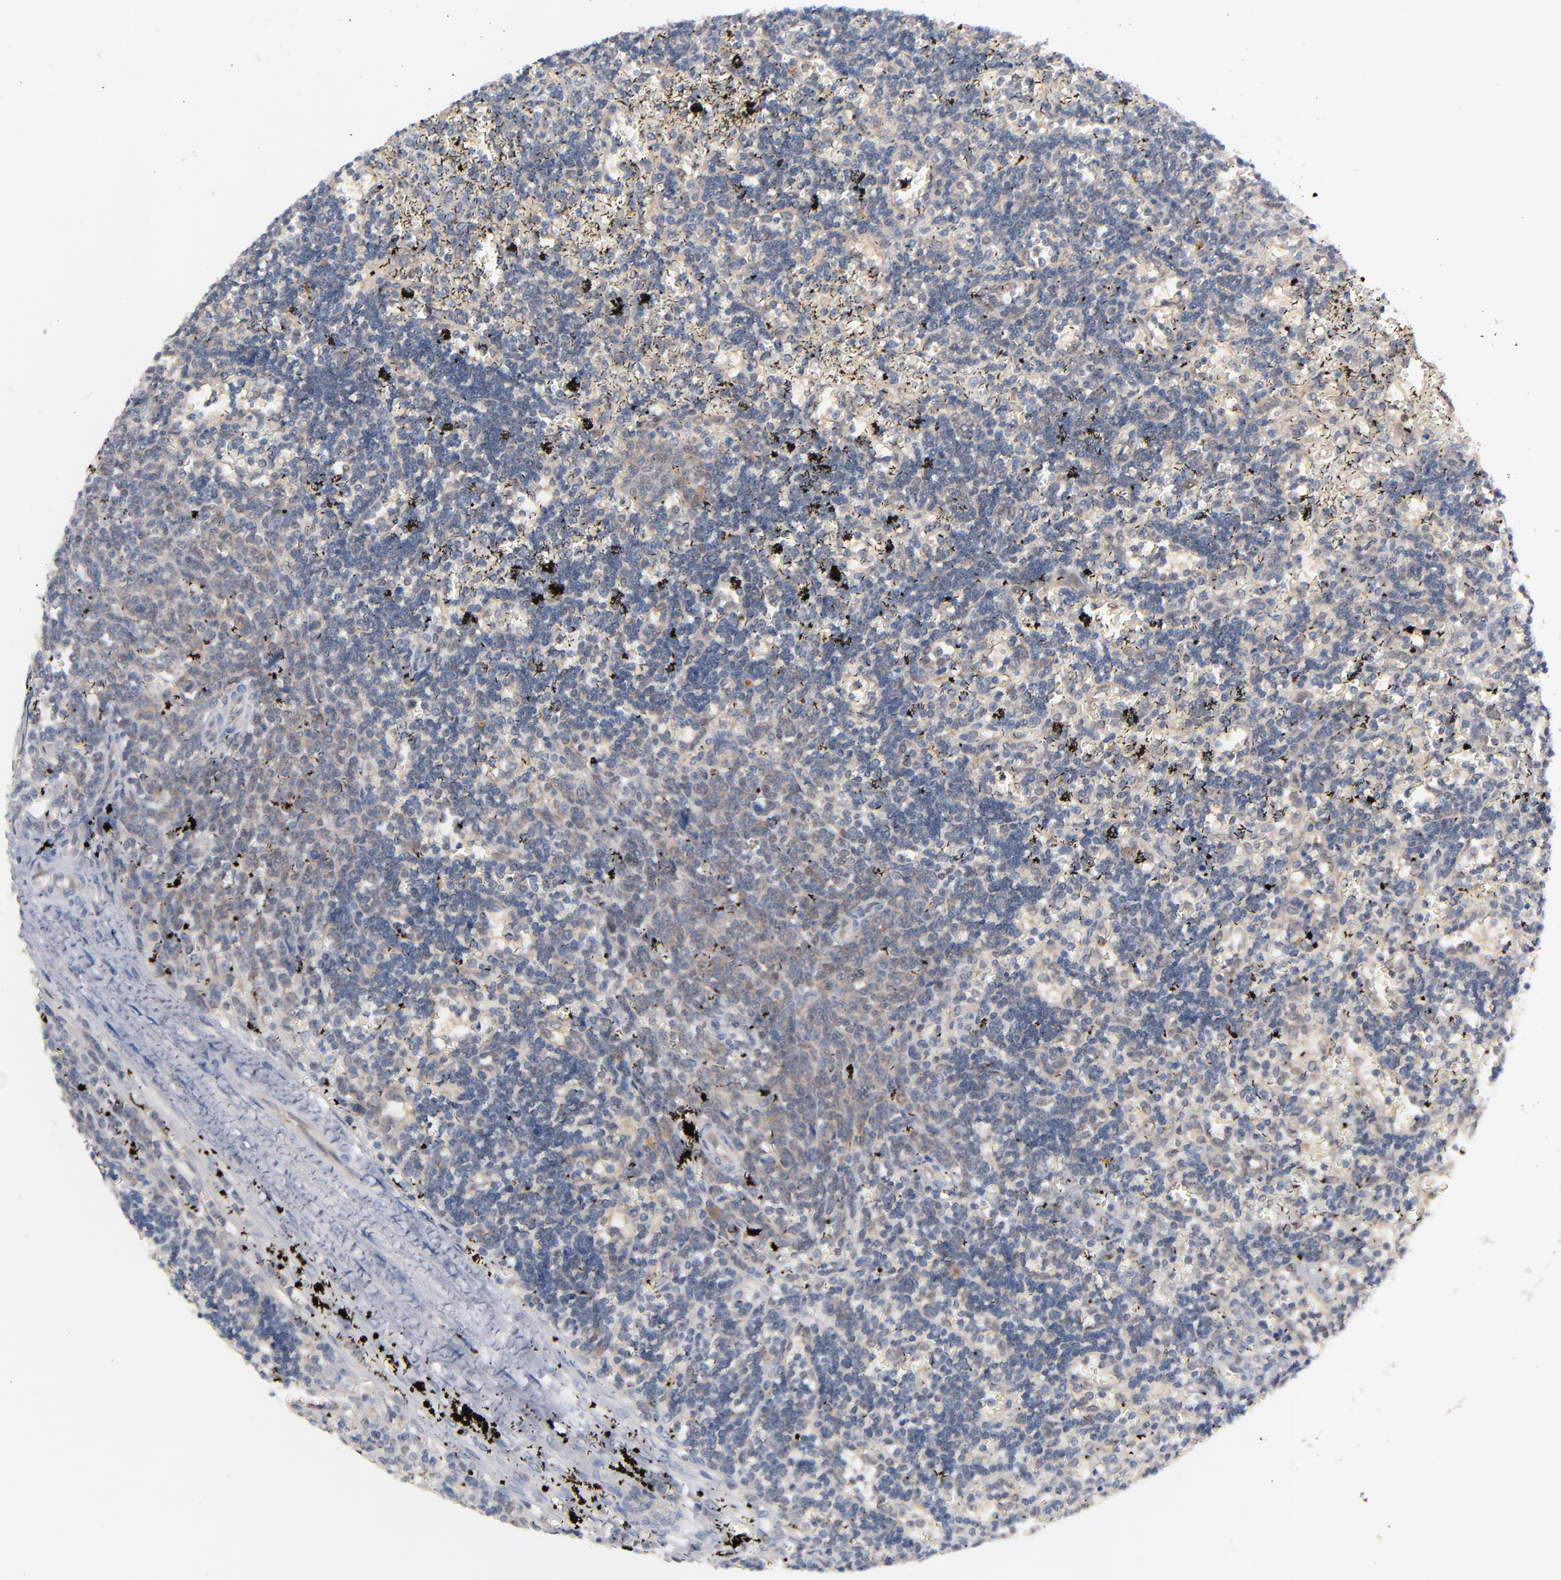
{"staining": {"intensity": "weak", "quantity": "25%-75%", "location": "cytoplasmic/membranous"}, "tissue": "lymphoma", "cell_type": "Tumor cells", "image_type": "cancer", "snomed": [{"axis": "morphology", "description": "Malignant lymphoma, non-Hodgkin's type, Low grade"}, {"axis": "topography", "description": "Spleen"}], "caption": "IHC staining of low-grade malignant lymphoma, non-Hodgkin's type, which demonstrates low levels of weak cytoplasmic/membranous staining in approximately 25%-75% of tumor cells indicating weak cytoplasmic/membranous protein positivity. The staining was performed using DAB (3,3'-diaminobenzidine) (brown) for protein detection and nuclei were counterstained in hematoxylin (blue).", "gene": "RPS6KB1", "patient": {"sex": "male", "age": 60}}